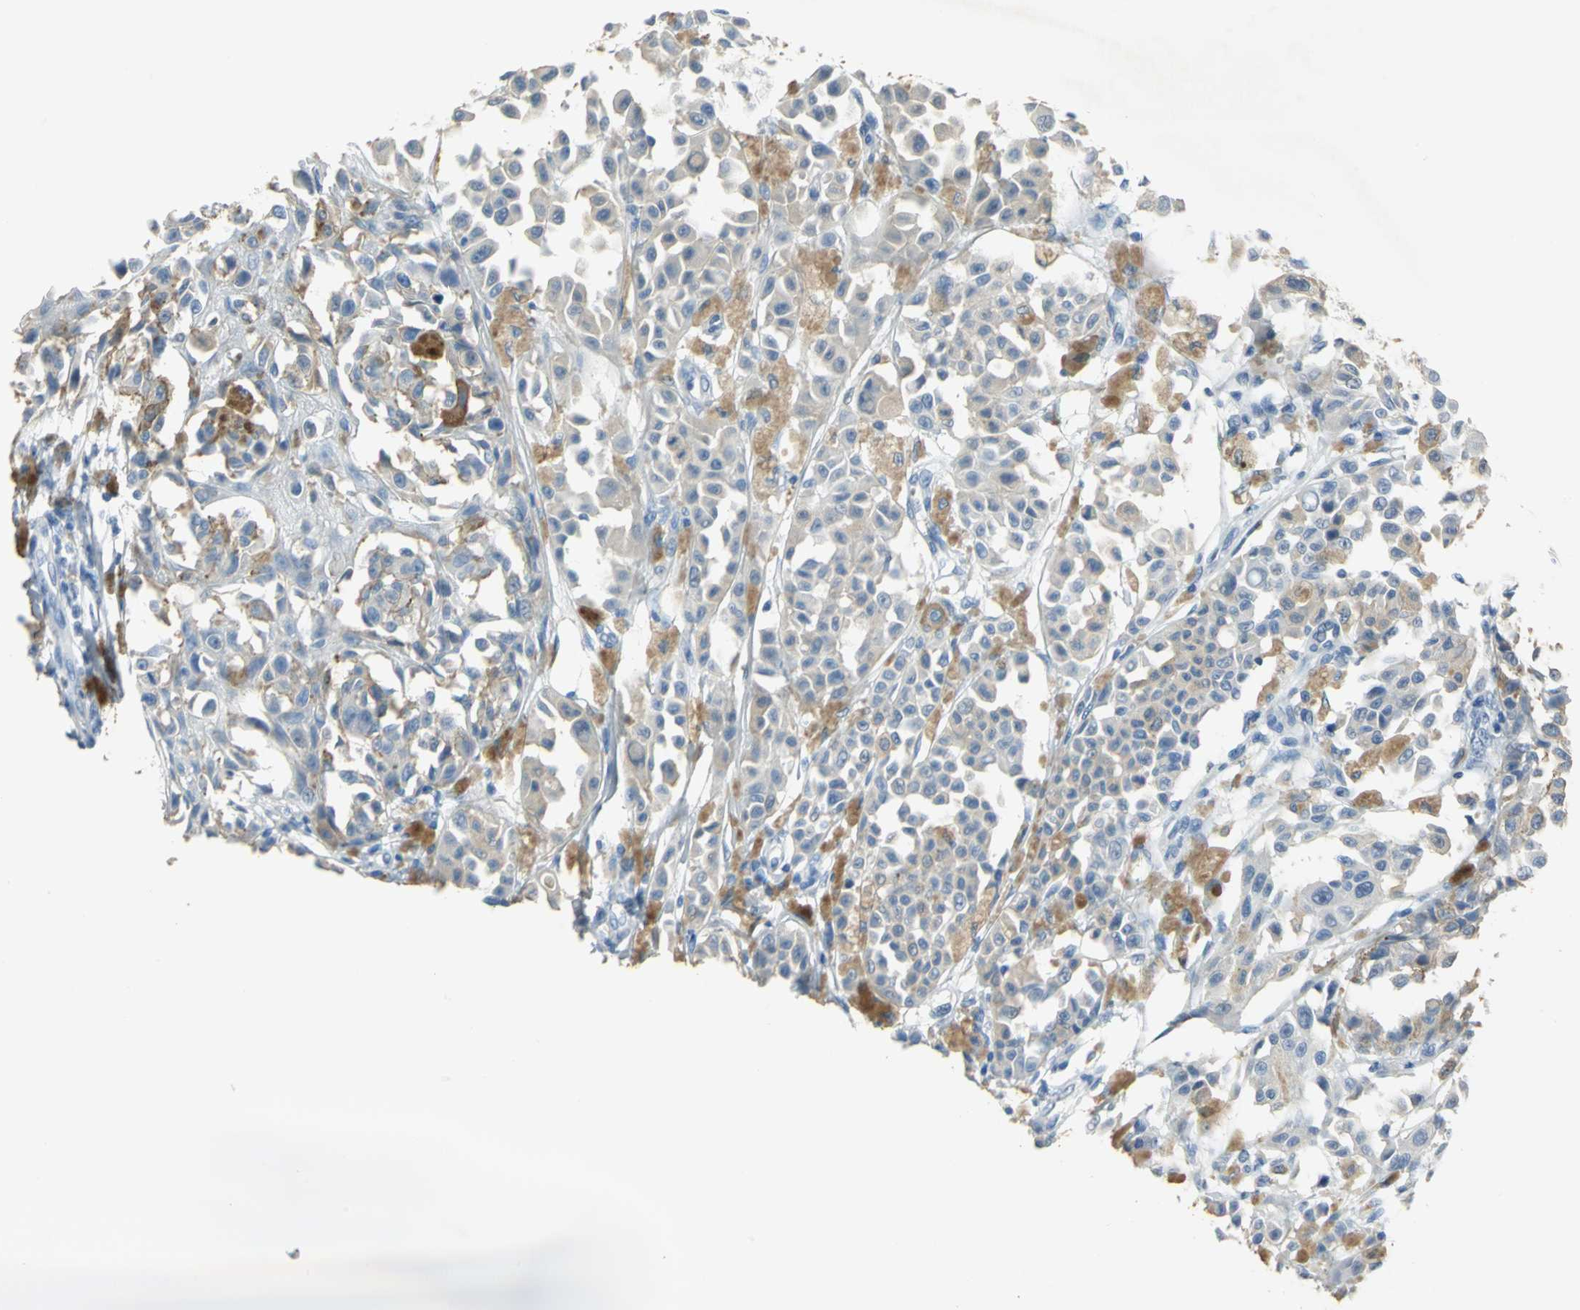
{"staining": {"intensity": "weak", "quantity": "<25%", "location": "cytoplasmic/membranous"}, "tissue": "melanoma", "cell_type": "Tumor cells", "image_type": "cancer", "snomed": [{"axis": "morphology", "description": "Malignant melanoma, NOS"}, {"axis": "topography", "description": "Skin"}], "caption": "Malignant melanoma was stained to show a protein in brown. There is no significant staining in tumor cells. (DAB (3,3'-diaminobenzidine) immunohistochemistry, high magnification).", "gene": "PKLR", "patient": {"sex": "female", "age": 38}}